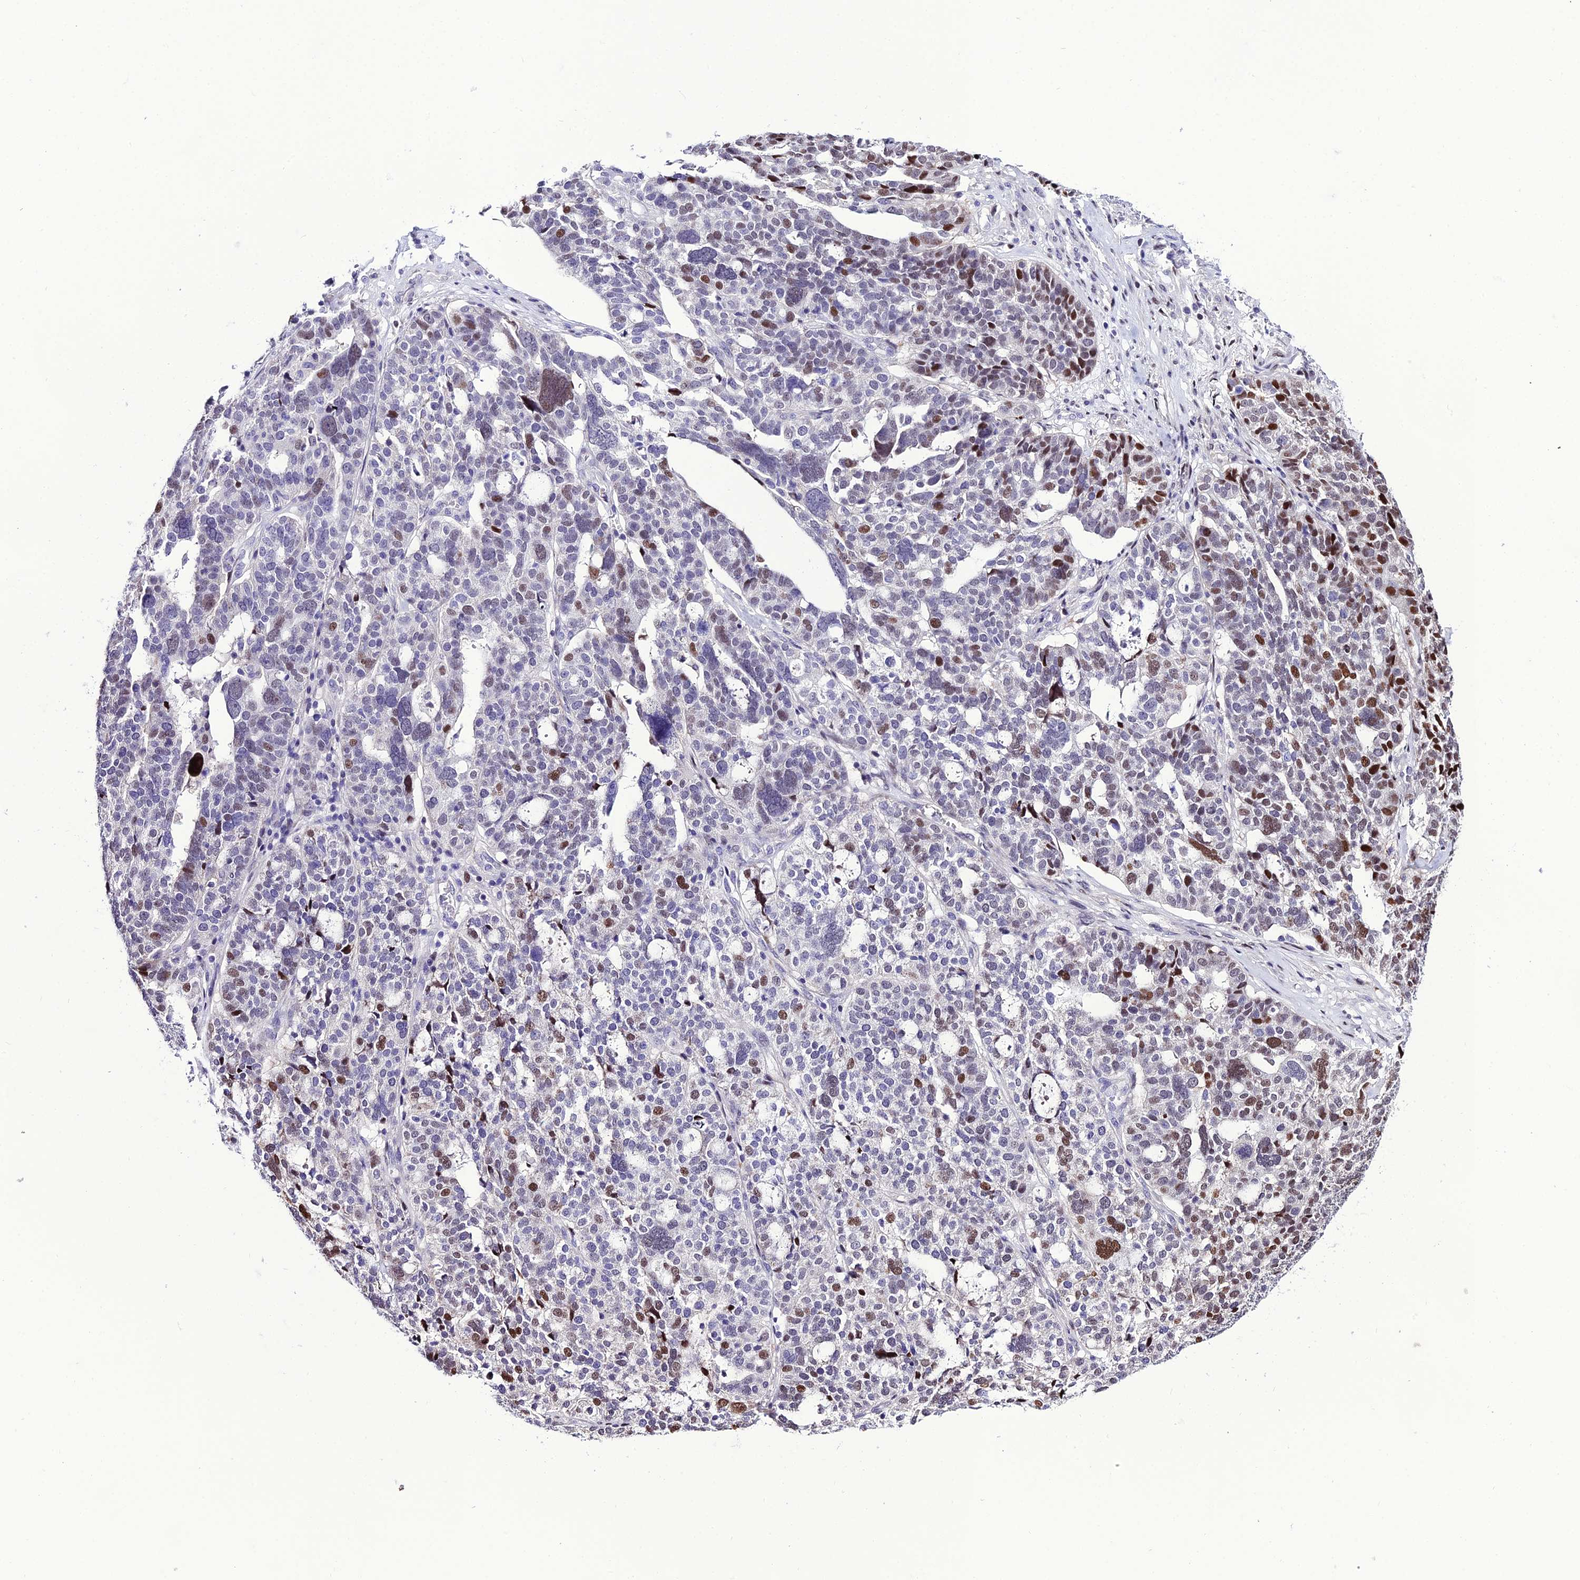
{"staining": {"intensity": "strong", "quantity": "<25%", "location": "nuclear"}, "tissue": "ovarian cancer", "cell_type": "Tumor cells", "image_type": "cancer", "snomed": [{"axis": "morphology", "description": "Cystadenocarcinoma, serous, NOS"}, {"axis": "topography", "description": "Ovary"}], "caption": "Protein staining of serous cystadenocarcinoma (ovarian) tissue demonstrates strong nuclear positivity in approximately <25% of tumor cells.", "gene": "ZNF707", "patient": {"sex": "female", "age": 59}}